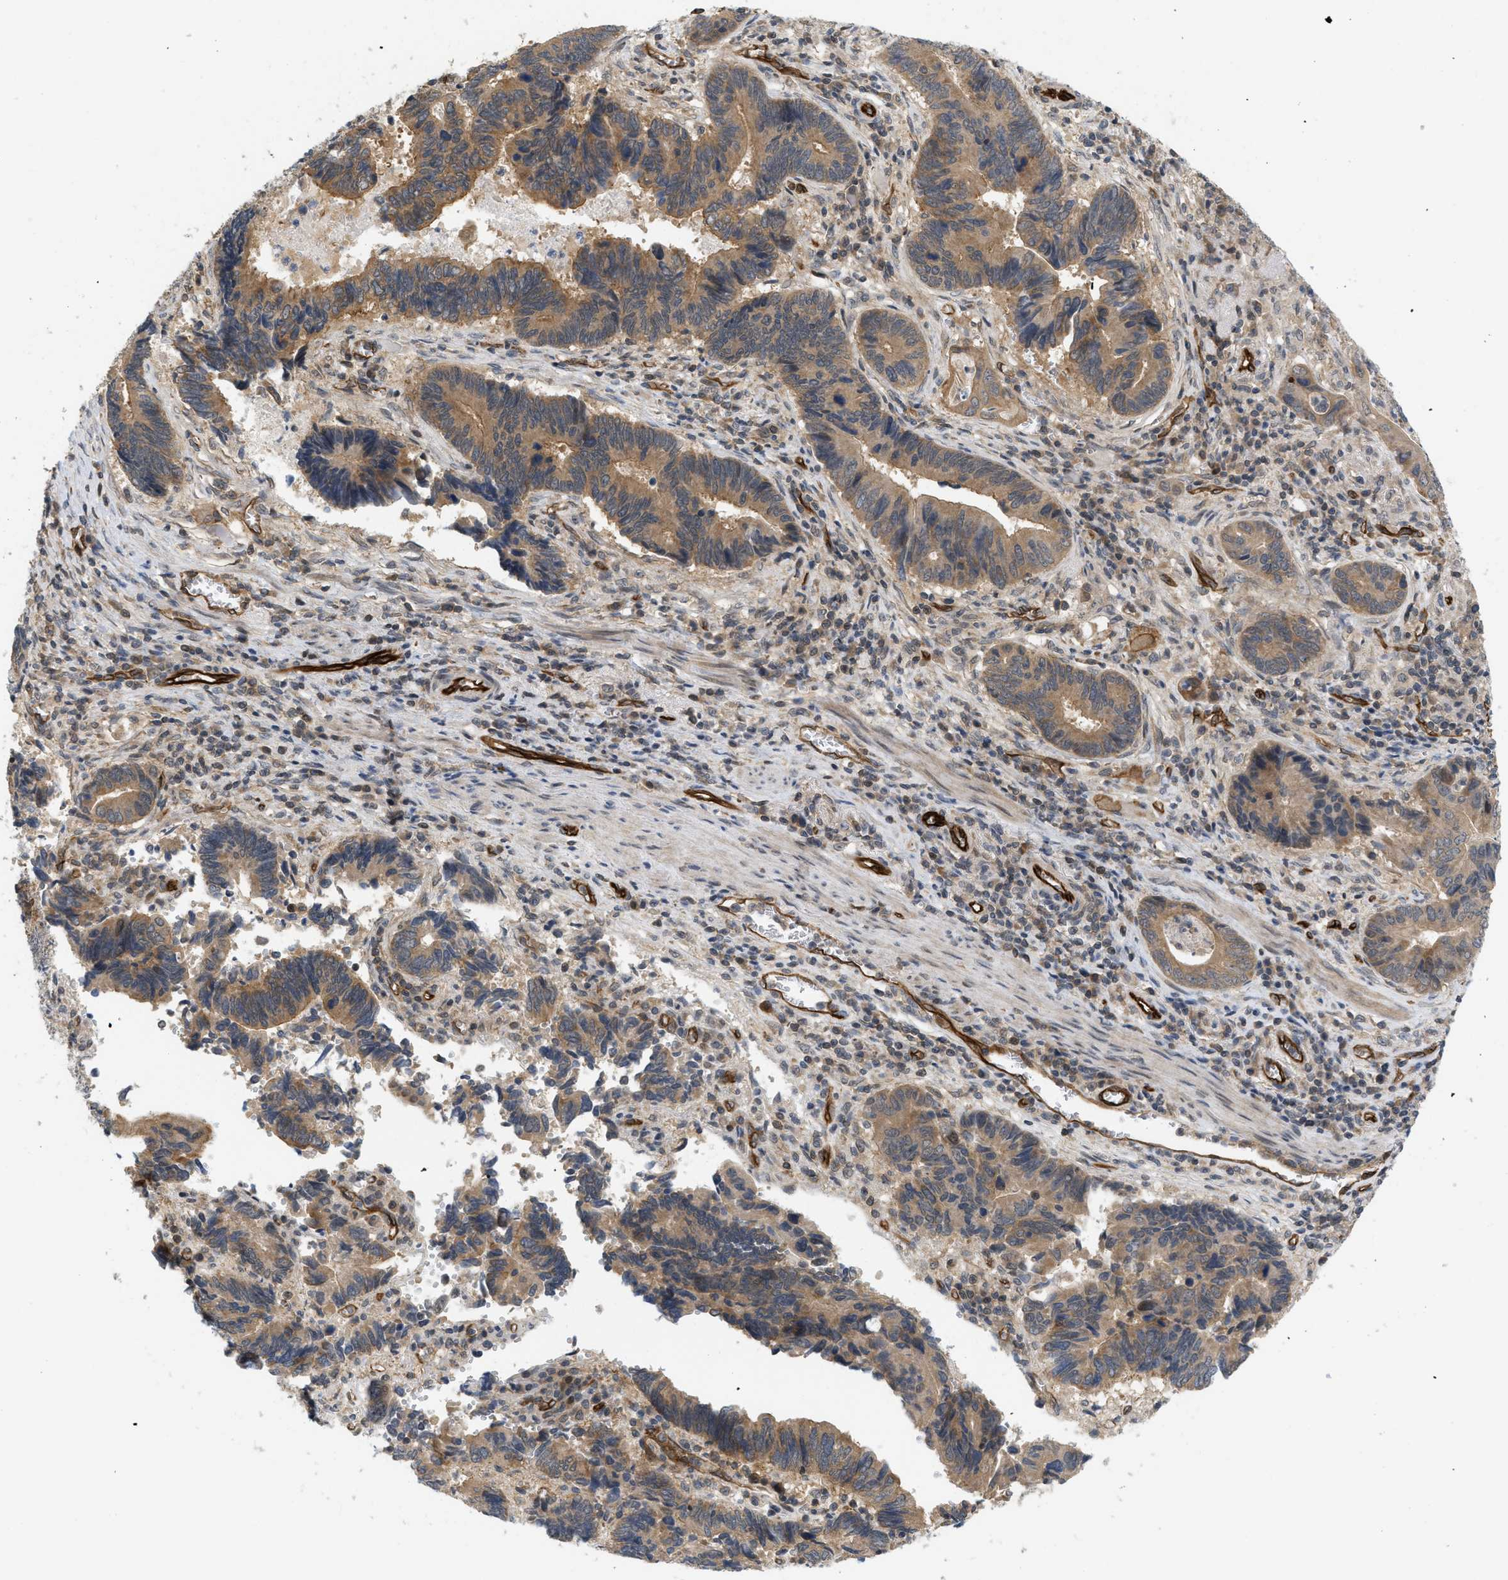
{"staining": {"intensity": "moderate", "quantity": ">75%", "location": "cytoplasmic/membranous"}, "tissue": "pancreatic cancer", "cell_type": "Tumor cells", "image_type": "cancer", "snomed": [{"axis": "morphology", "description": "Adenocarcinoma, NOS"}, {"axis": "topography", "description": "Pancreas"}], "caption": "Adenocarcinoma (pancreatic) tissue demonstrates moderate cytoplasmic/membranous positivity in about >75% of tumor cells, visualized by immunohistochemistry.", "gene": "PALMD", "patient": {"sex": "female", "age": 70}}